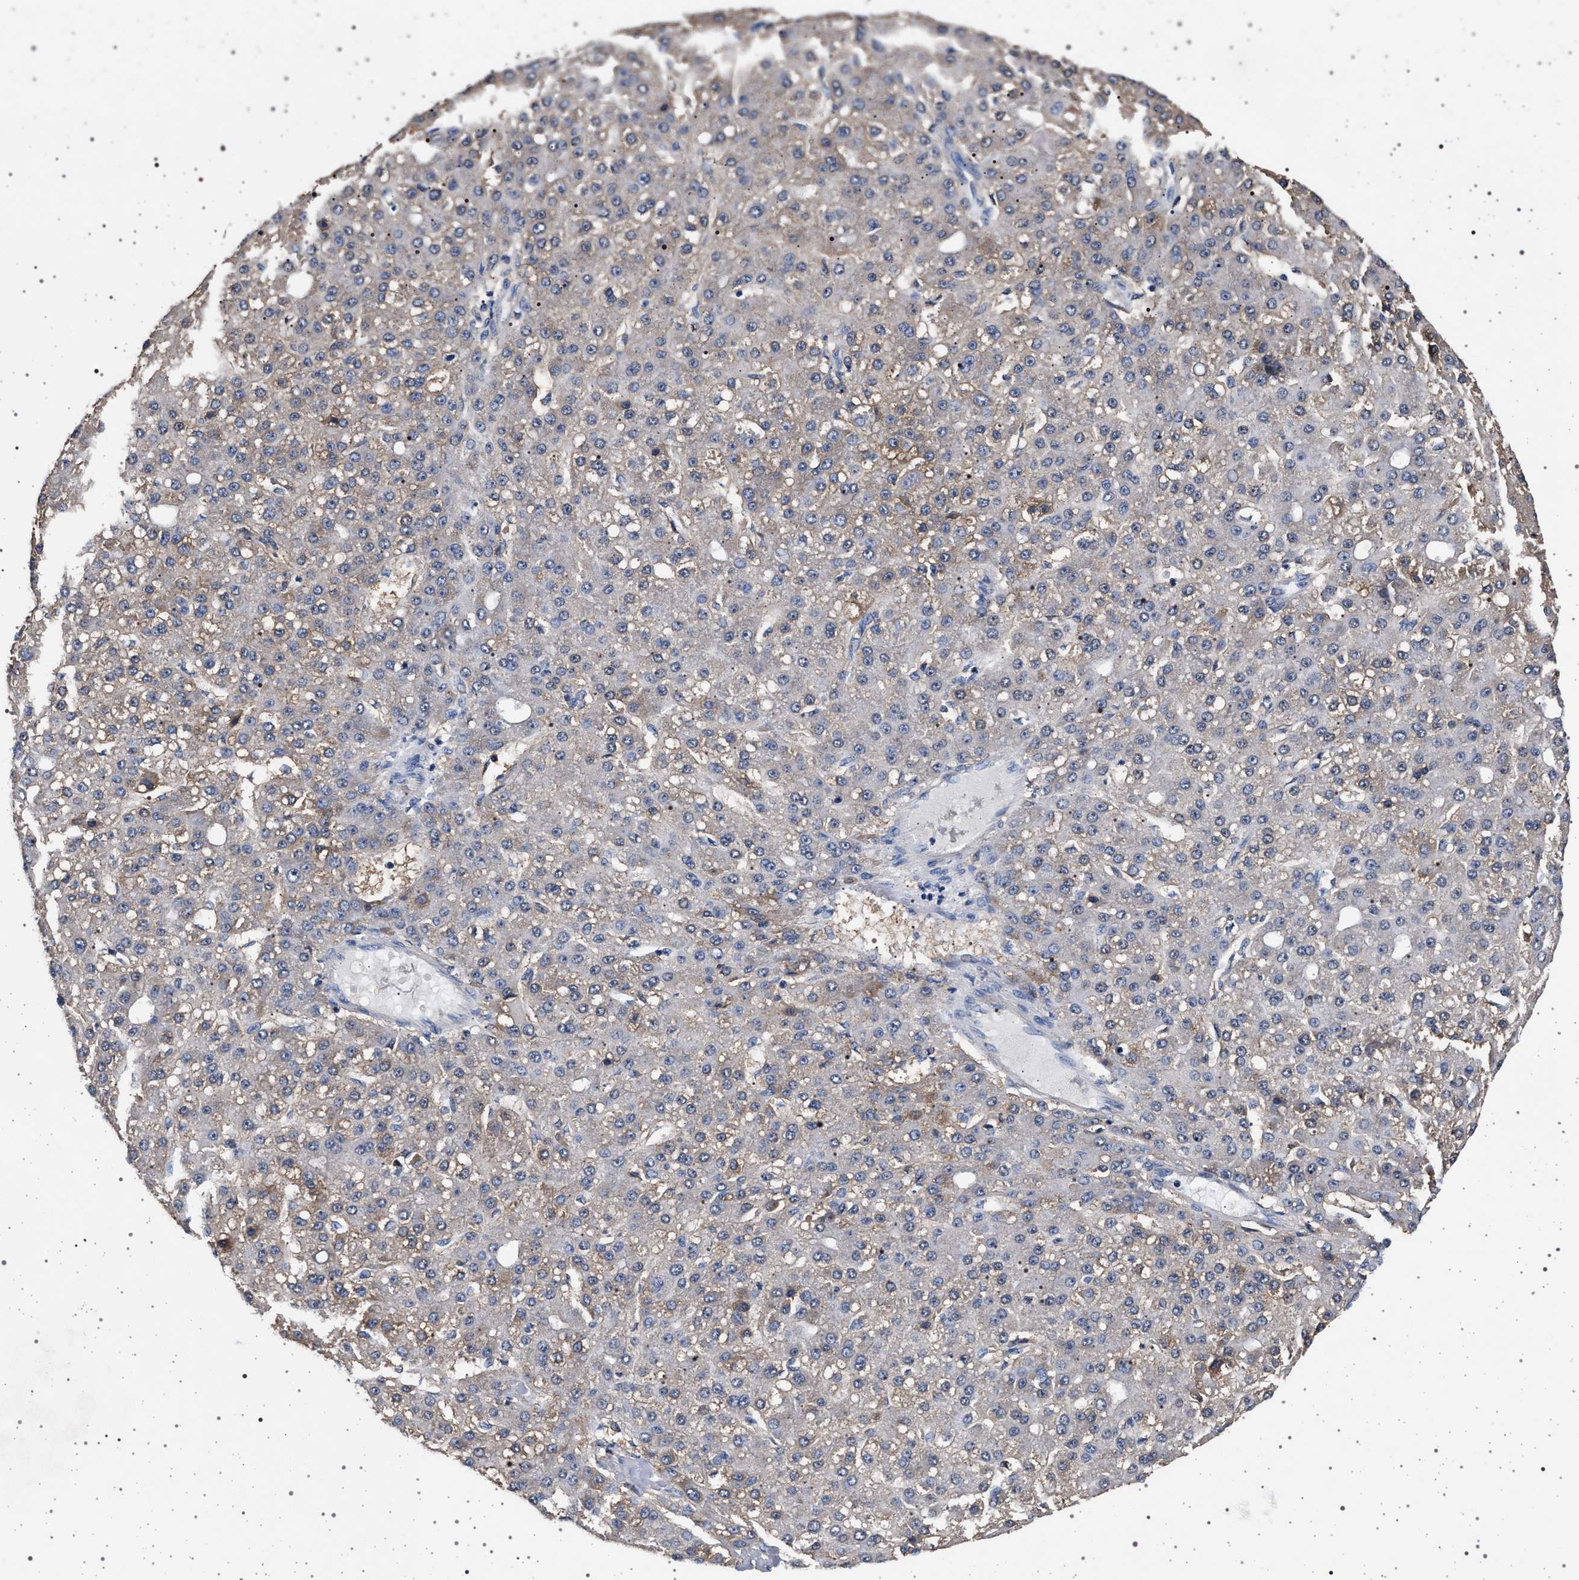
{"staining": {"intensity": "weak", "quantity": "<25%", "location": "cytoplasmic/membranous"}, "tissue": "liver cancer", "cell_type": "Tumor cells", "image_type": "cancer", "snomed": [{"axis": "morphology", "description": "Carcinoma, Hepatocellular, NOS"}, {"axis": "topography", "description": "Liver"}], "caption": "There is no significant expression in tumor cells of liver cancer.", "gene": "MAP3K2", "patient": {"sex": "male", "age": 67}}